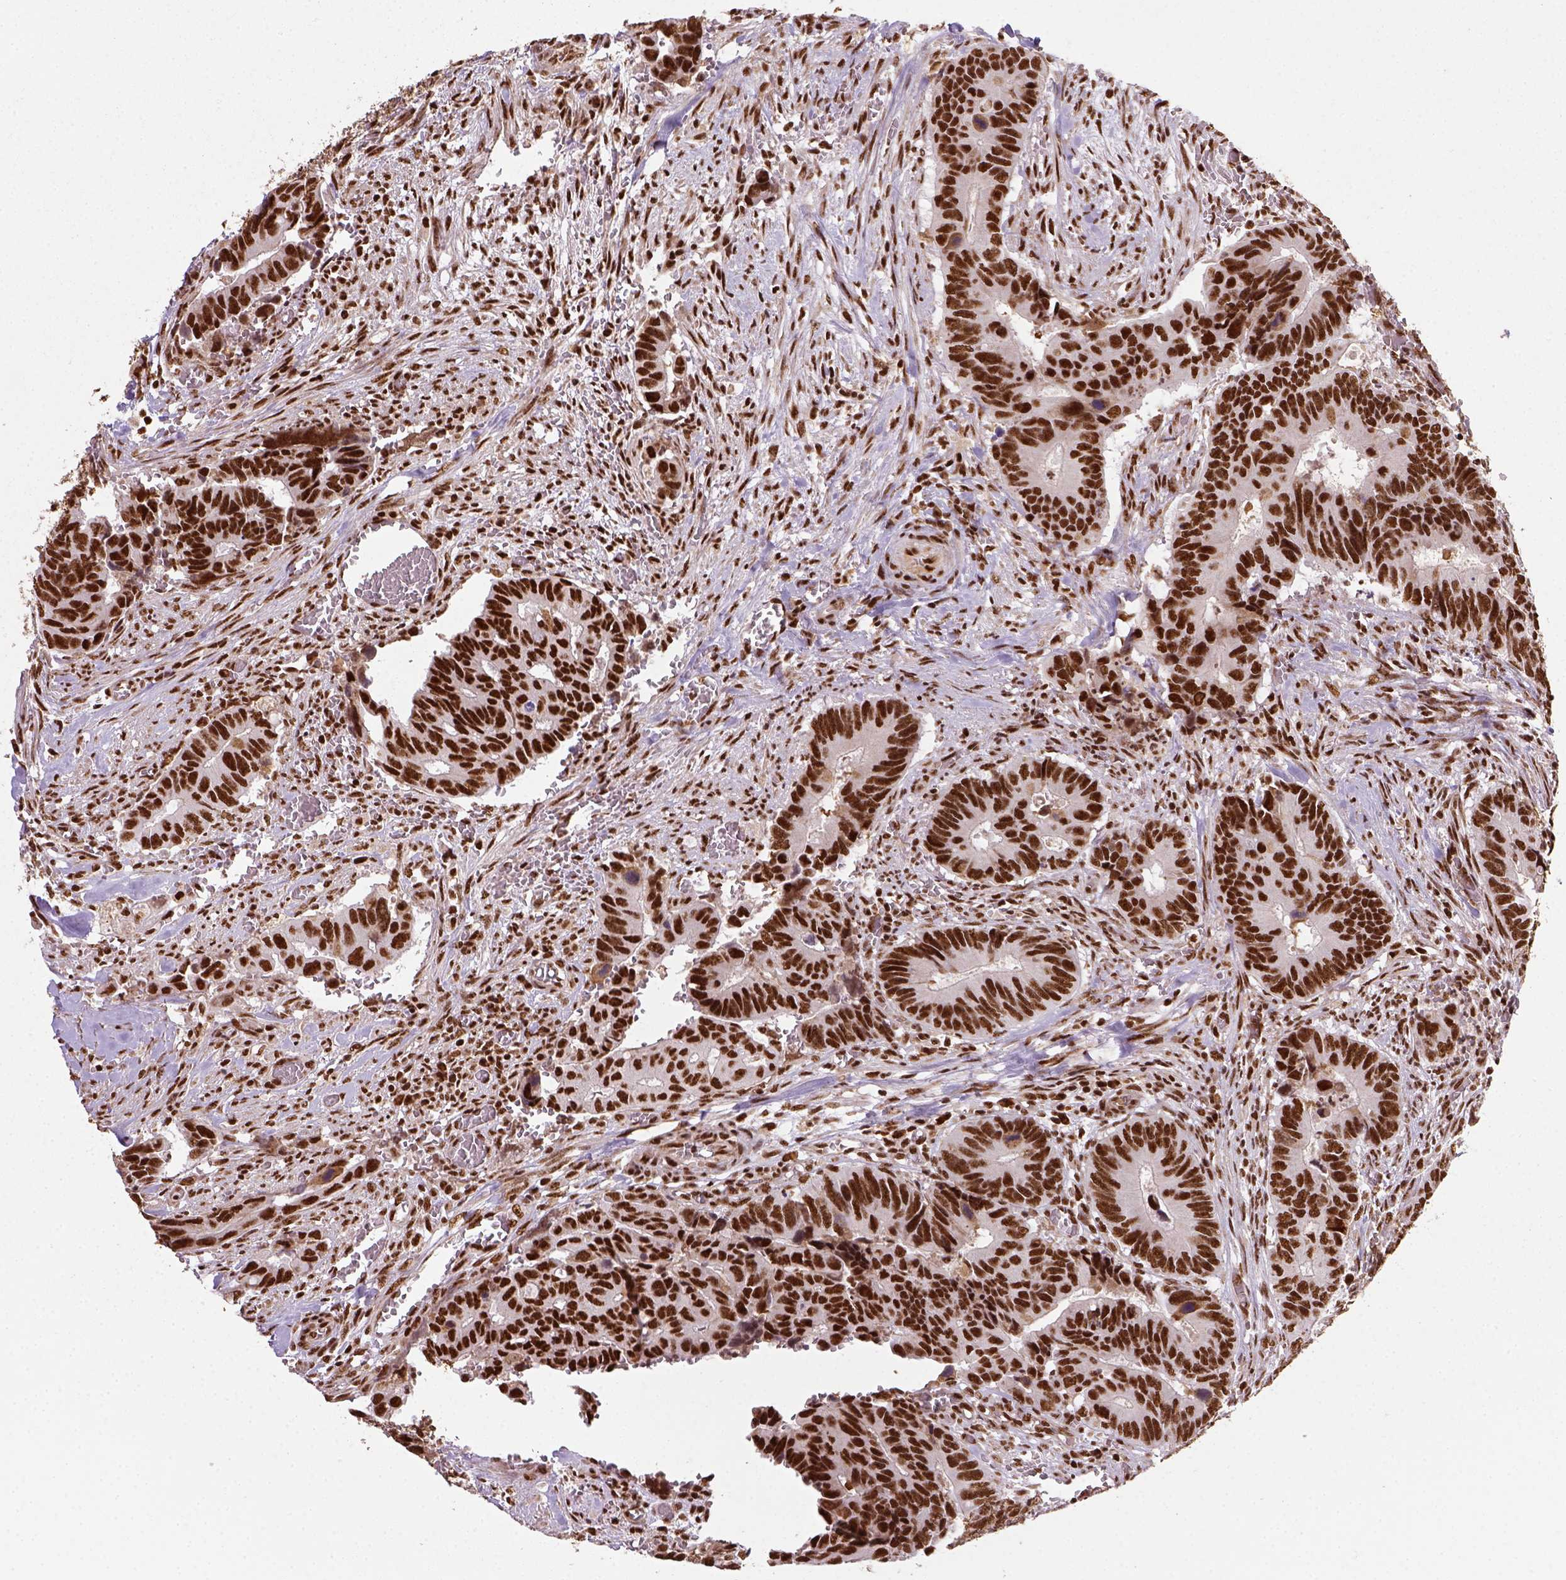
{"staining": {"intensity": "strong", "quantity": ">75%", "location": "nuclear"}, "tissue": "colorectal cancer", "cell_type": "Tumor cells", "image_type": "cancer", "snomed": [{"axis": "morphology", "description": "Adenocarcinoma, NOS"}, {"axis": "topography", "description": "Colon"}], "caption": "This image displays colorectal cancer stained with immunohistochemistry (IHC) to label a protein in brown. The nuclear of tumor cells show strong positivity for the protein. Nuclei are counter-stained blue.", "gene": "CCAR1", "patient": {"sex": "male", "age": 49}}